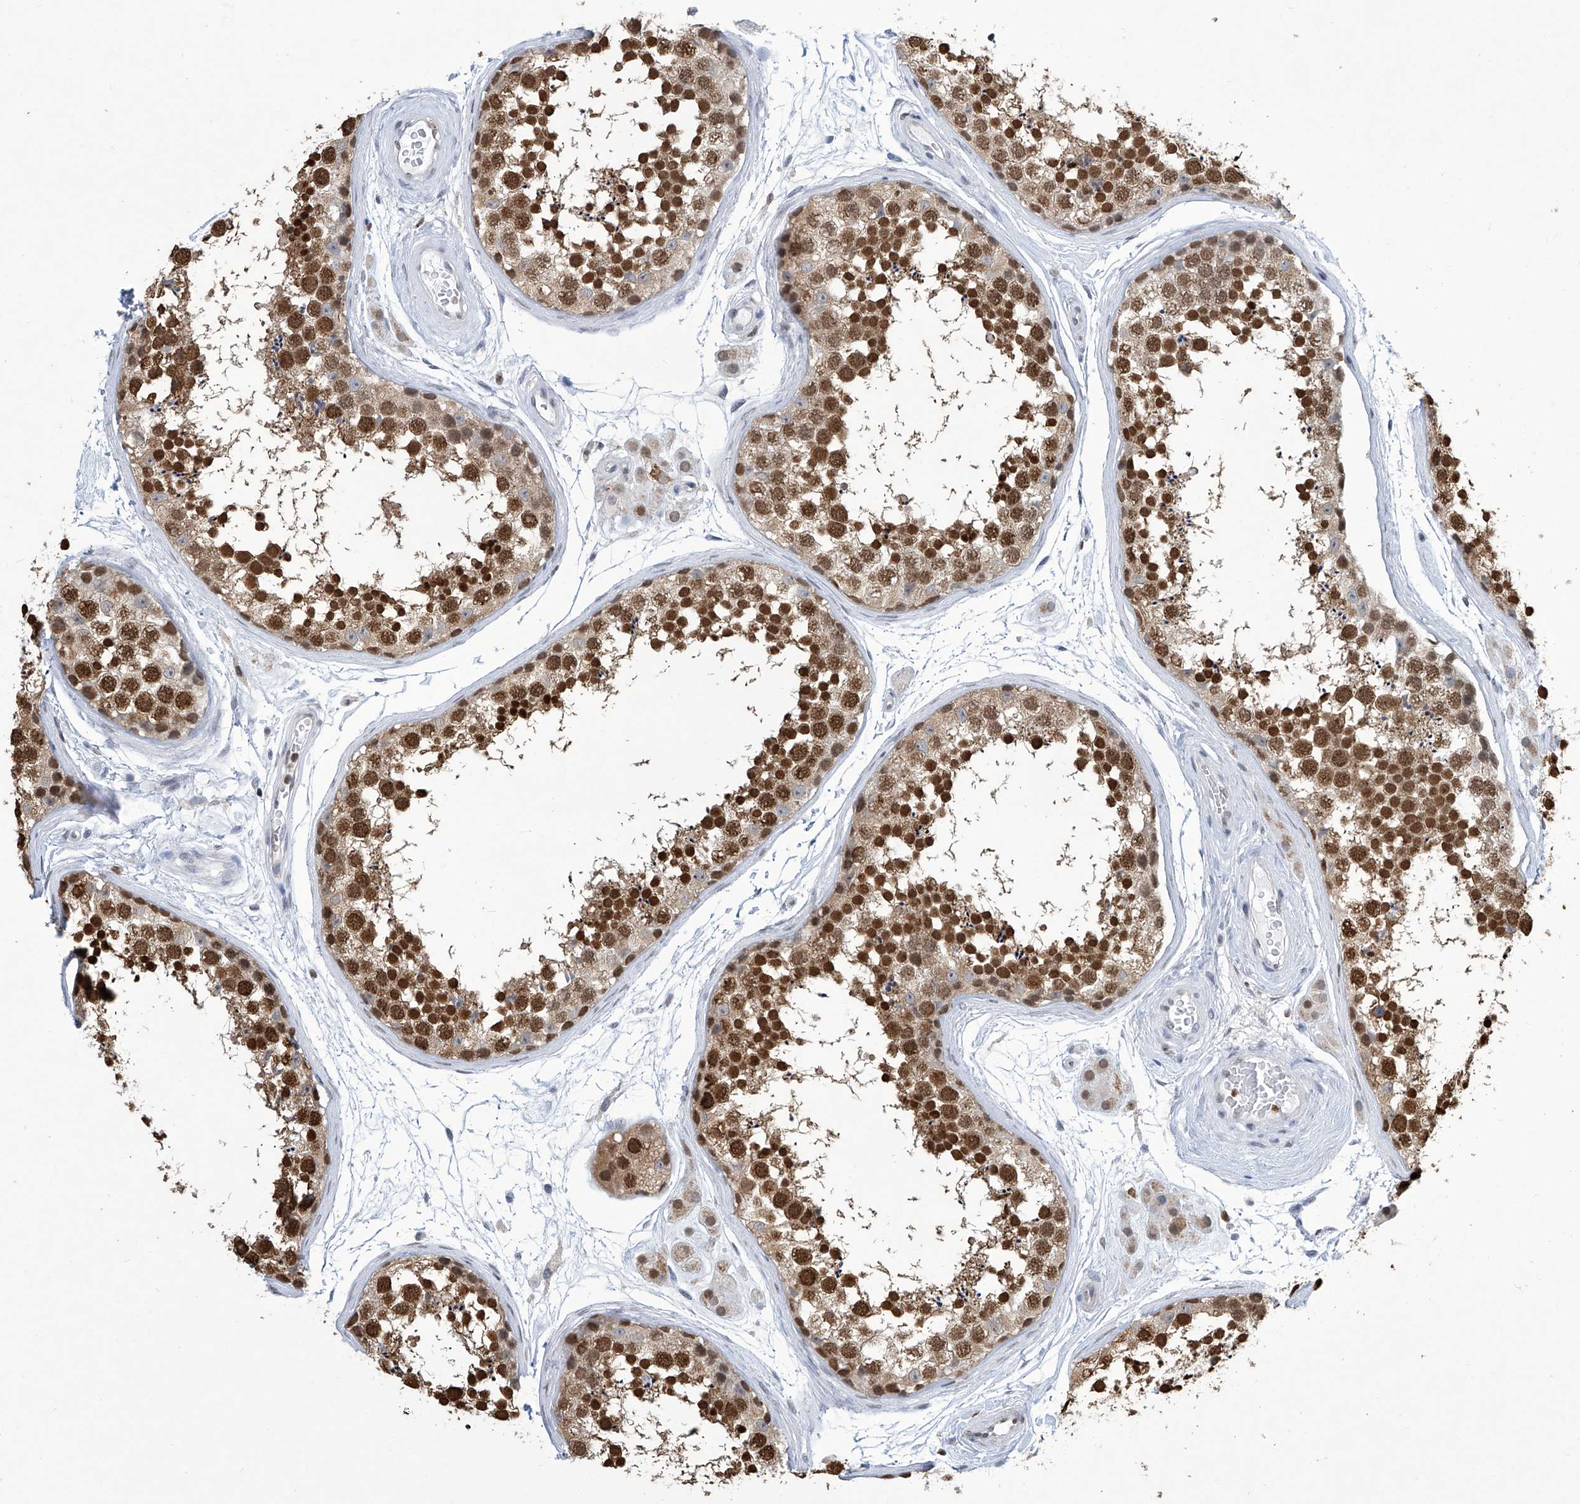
{"staining": {"intensity": "strong", "quantity": ">75%", "location": "nuclear"}, "tissue": "testis", "cell_type": "Cells in seminiferous ducts", "image_type": "normal", "snomed": [{"axis": "morphology", "description": "Normal tissue, NOS"}, {"axis": "topography", "description": "Testis"}], "caption": "Benign testis demonstrates strong nuclear expression in about >75% of cells in seminiferous ducts (DAB IHC with brightfield microscopy, high magnification)..", "gene": "SREBF2", "patient": {"sex": "male", "age": 56}}